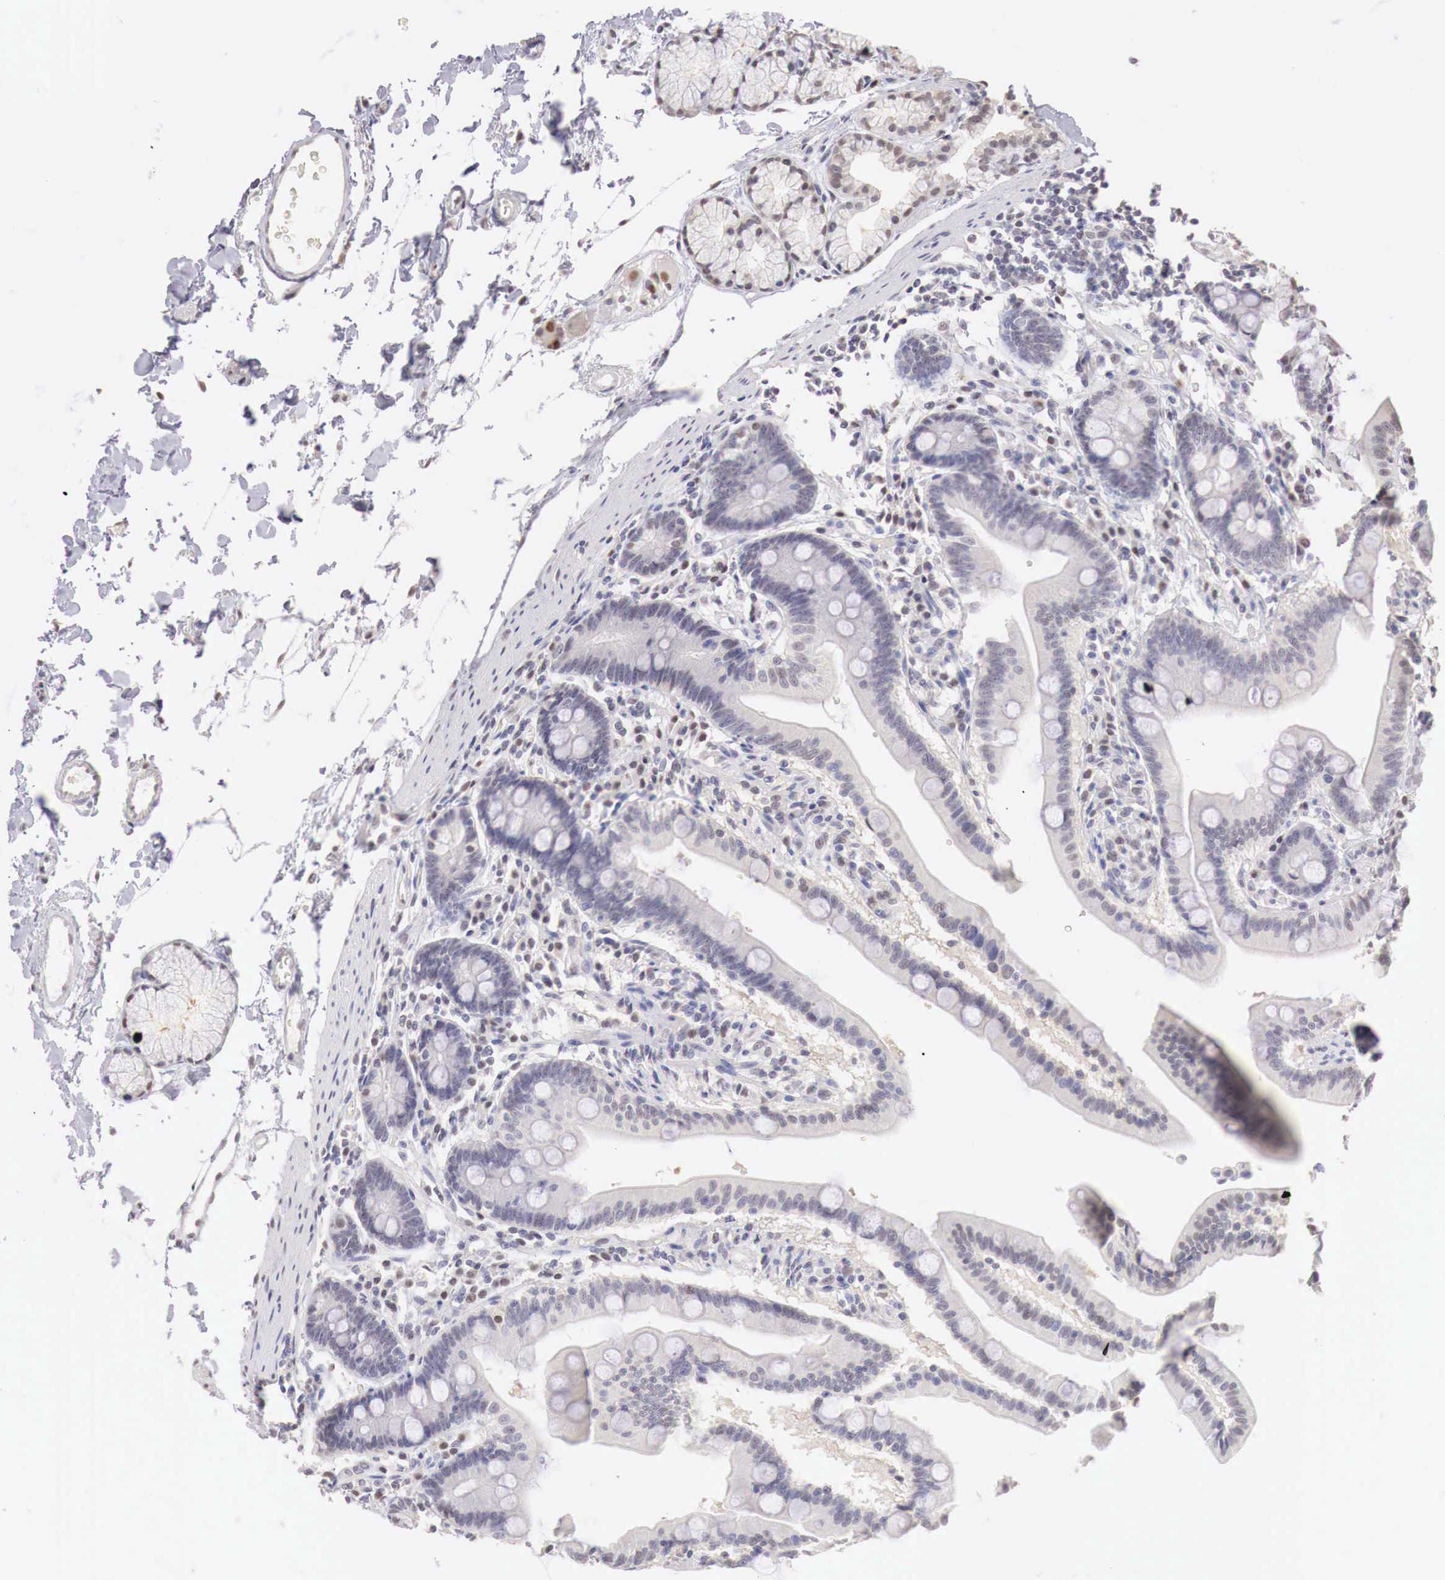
{"staining": {"intensity": "negative", "quantity": "none", "location": "none"}, "tissue": "duodenum", "cell_type": "Glandular cells", "image_type": "normal", "snomed": [{"axis": "morphology", "description": "Normal tissue, NOS"}, {"axis": "topography", "description": "Duodenum"}], "caption": "Photomicrograph shows no protein positivity in glandular cells of benign duodenum. Brightfield microscopy of IHC stained with DAB (brown) and hematoxylin (blue), captured at high magnification.", "gene": "UBA1", "patient": {"sex": "female", "age": 77}}